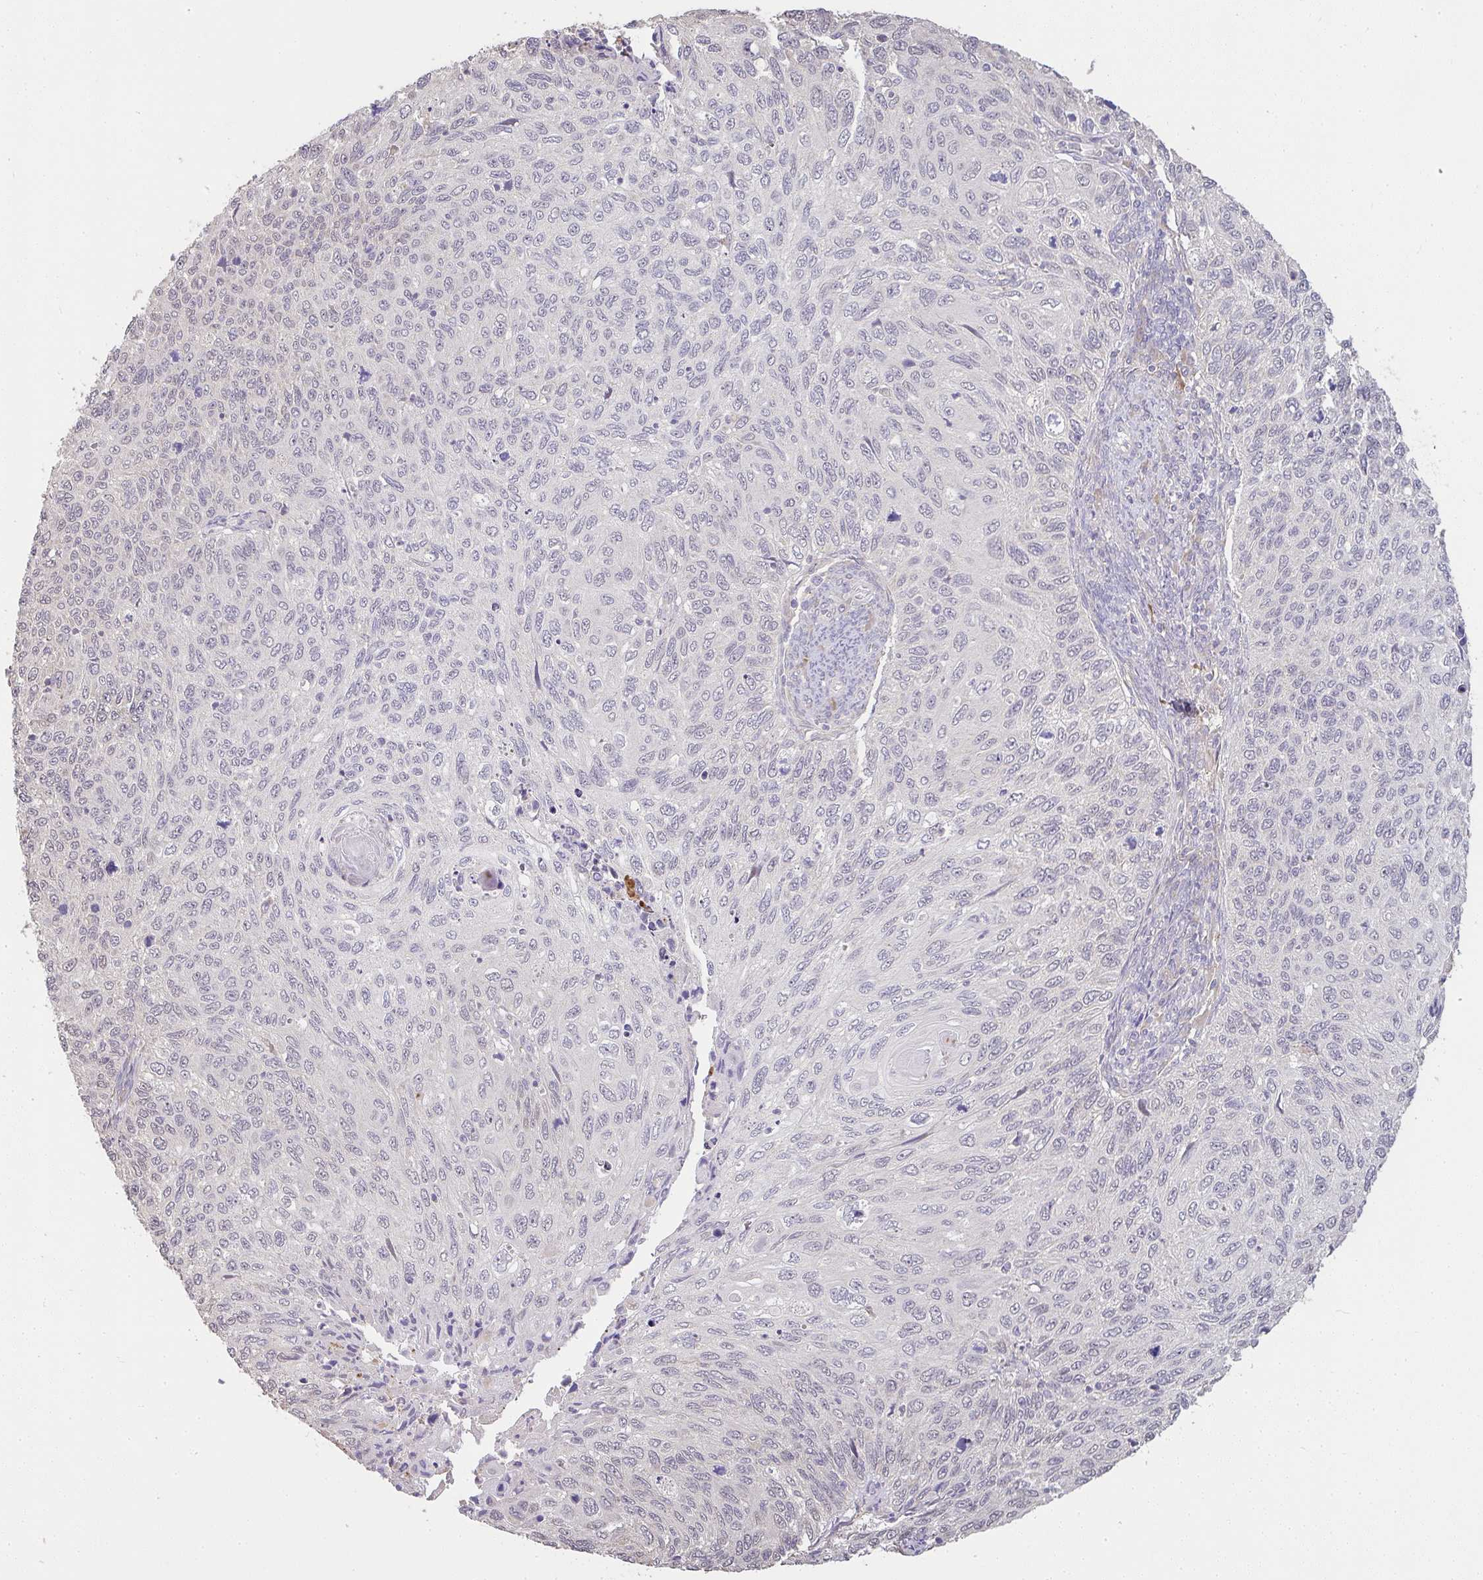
{"staining": {"intensity": "negative", "quantity": "none", "location": "none"}, "tissue": "cervical cancer", "cell_type": "Tumor cells", "image_type": "cancer", "snomed": [{"axis": "morphology", "description": "Squamous cell carcinoma, NOS"}, {"axis": "topography", "description": "Cervix"}], "caption": "IHC photomicrograph of human cervical cancer stained for a protein (brown), which exhibits no expression in tumor cells.", "gene": "BRINP3", "patient": {"sex": "female", "age": 70}}